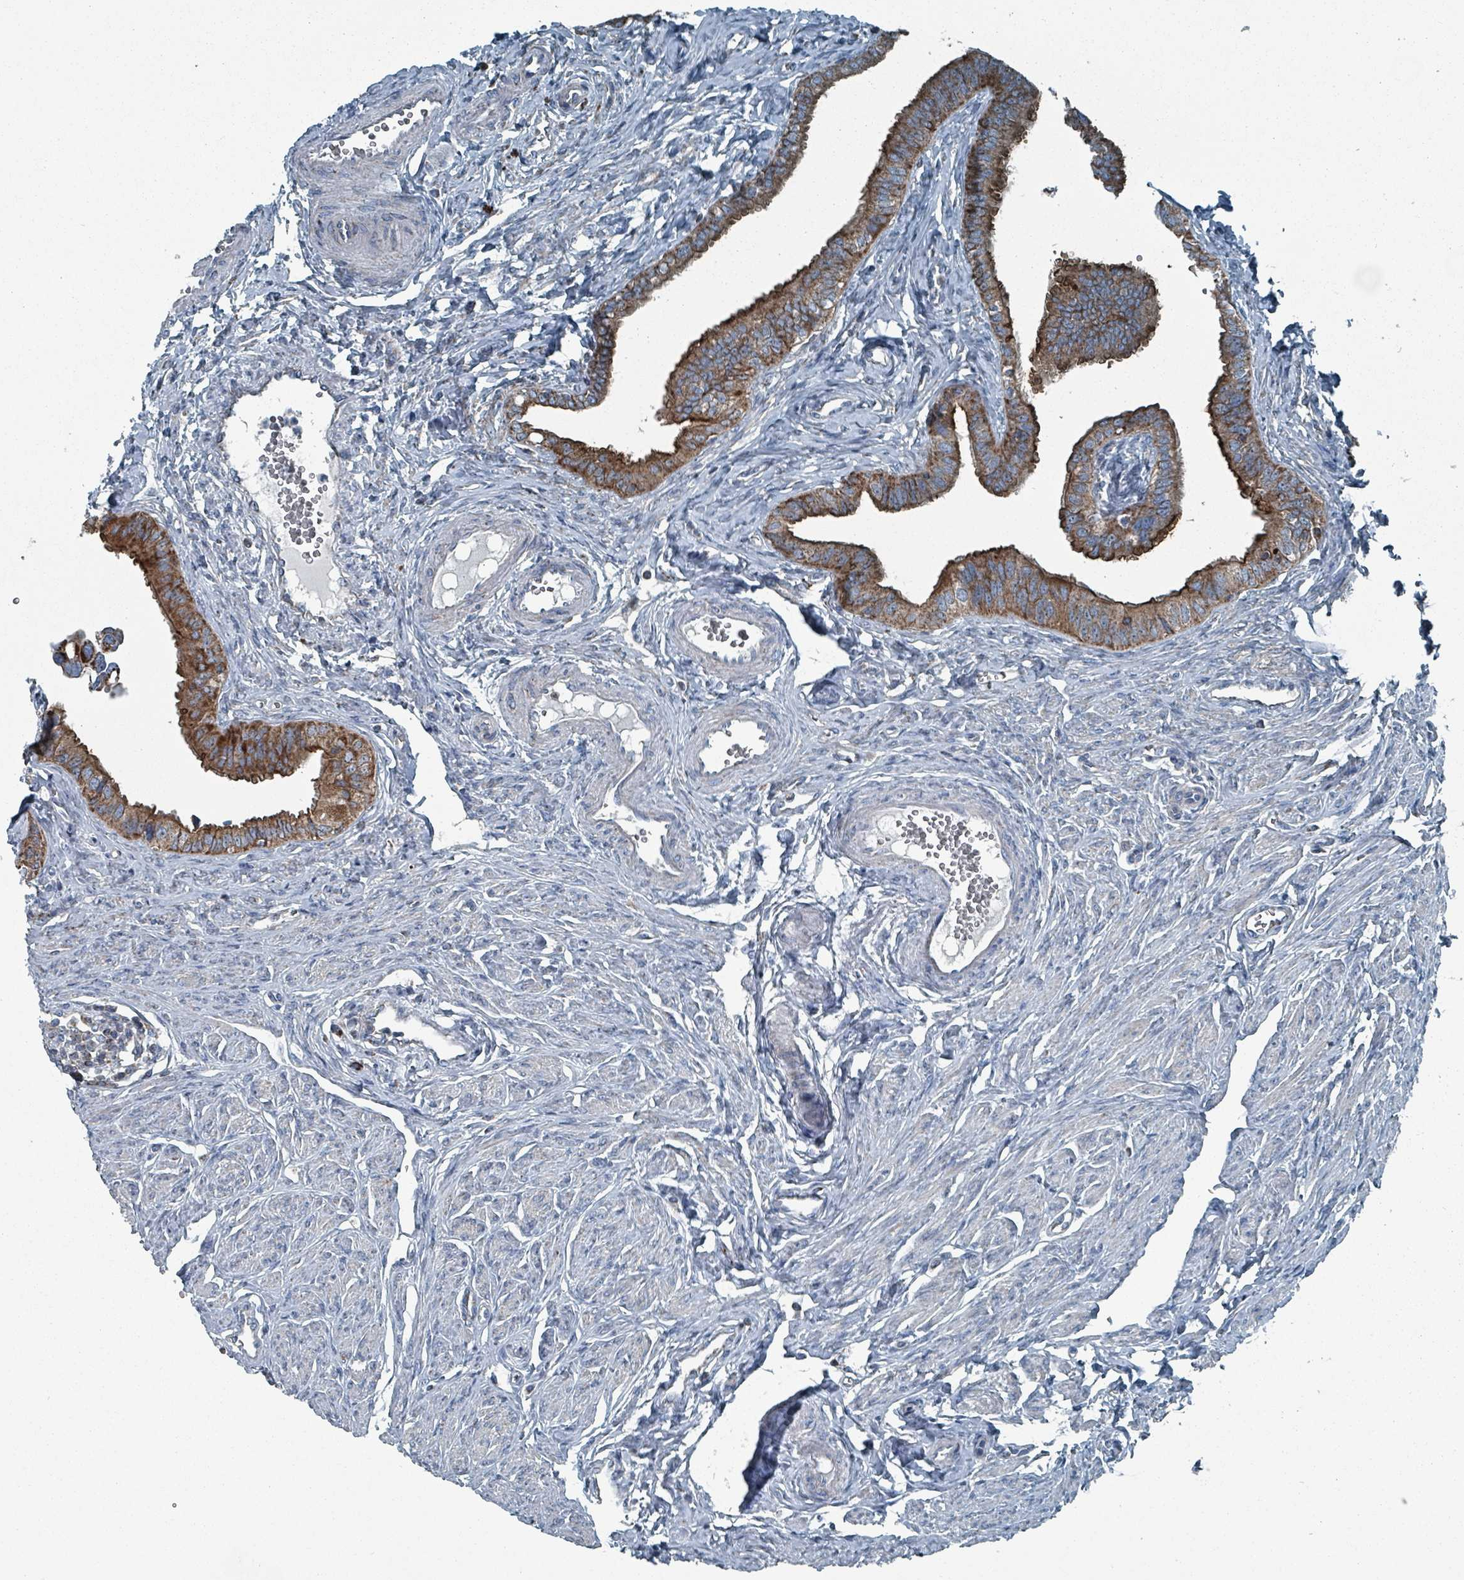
{"staining": {"intensity": "moderate", "quantity": ">75%", "location": "cytoplasmic/membranous"}, "tissue": "fallopian tube", "cell_type": "Glandular cells", "image_type": "normal", "snomed": [{"axis": "morphology", "description": "Normal tissue, NOS"}, {"axis": "morphology", "description": "Carcinoma, NOS"}, {"axis": "topography", "description": "Fallopian tube"}, {"axis": "topography", "description": "Ovary"}], "caption": "Approximately >75% of glandular cells in normal fallopian tube reveal moderate cytoplasmic/membranous protein staining as visualized by brown immunohistochemical staining.", "gene": "ABHD18", "patient": {"sex": "female", "age": 59}}